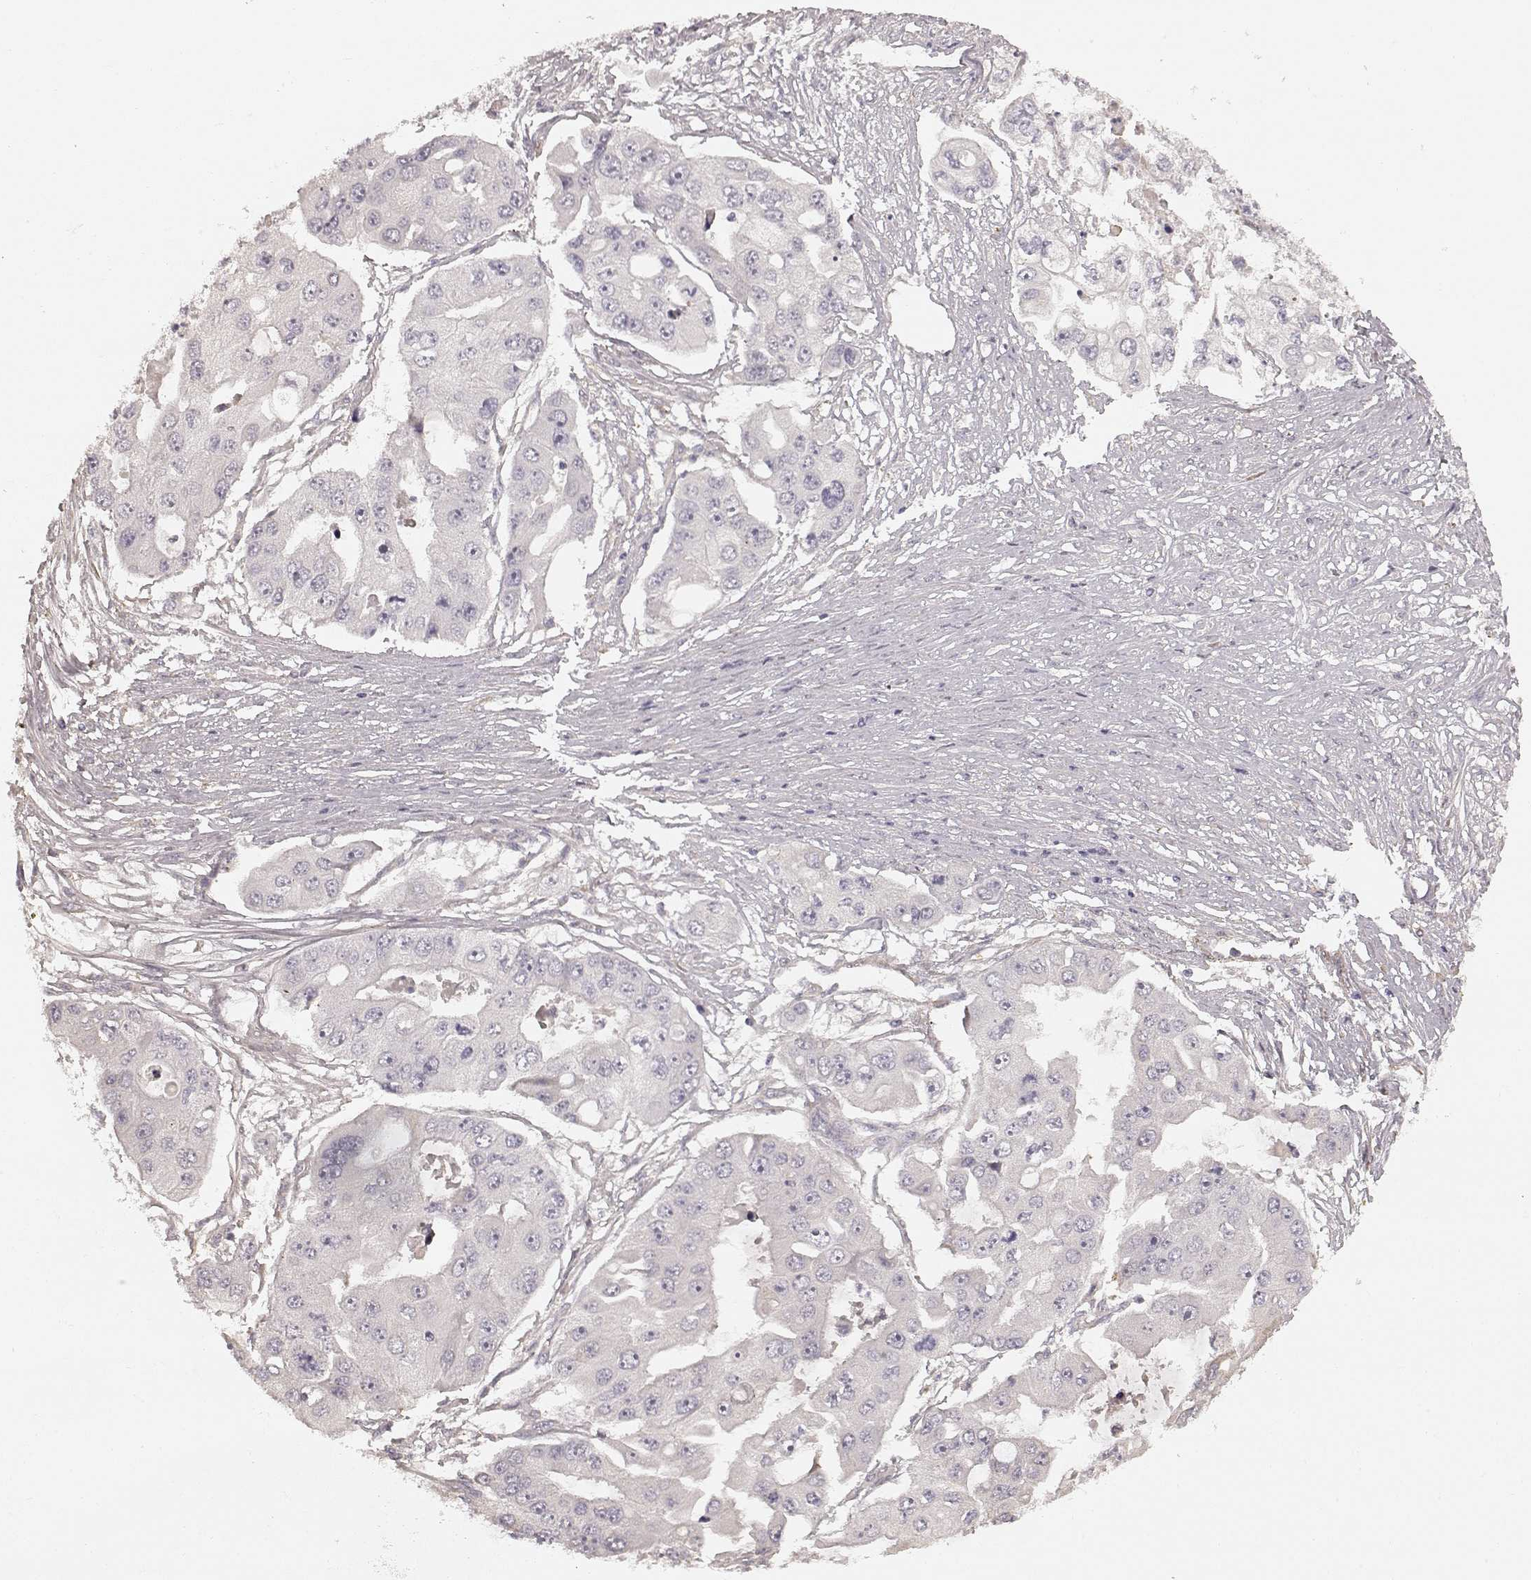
{"staining": {"intensity": "negative", "quantity": "none", "location": "none"}, "tissue": "ovarian cancer", "cell_type": "Tumor cells", "image_type": "cancer", "snomed": [{"axis": "morphology", "description": "Cystadenocarcinoma, serous, NOS"}, {"axis": "topography", "description": "Ovary"}], "caption": "Immunohistochemistry (IHC) histopathology image of neoplastic tissue: ovarian serous cystadenocarcinoma stained with DAB displays no significant protein positivity in tumor cells.", "gene": "KCNJ9", "patient": {"sex": "female", "age": 56}}